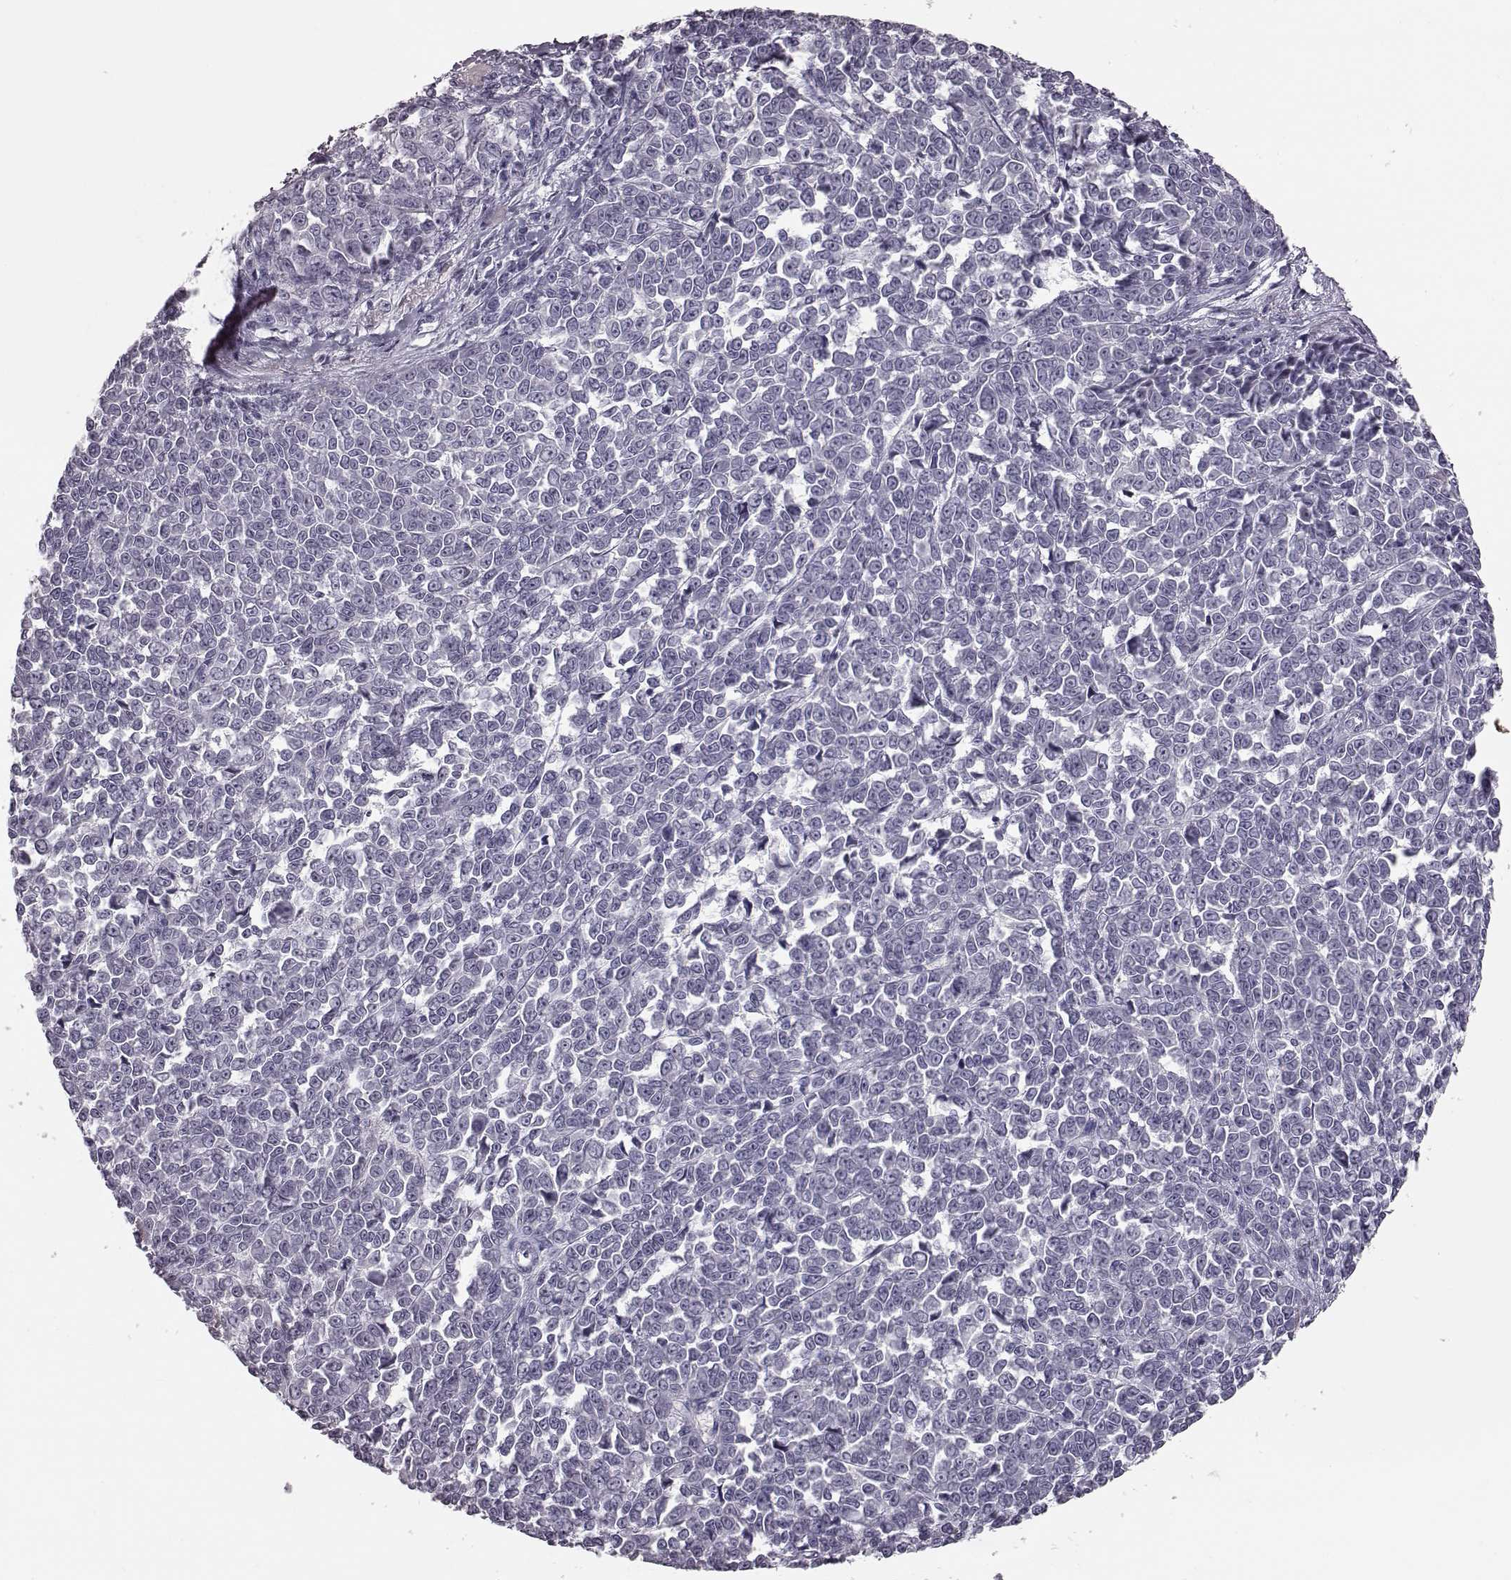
{"staining": {"intensity": "negative", "quantity": "none", "location": "none"}, "tissue": "melanoma", "cell_type": "Tumor cells", "image_type": "cancer", "snomed": [{"axis": "morphology", "description": "Malignant melanoma, NOS"}, {"axis": "topography", "description": "Skin"}], "caption": "High power microscopy histopathology image of an immunohistochemistry (IHC) image of malignant melanoma, revealing no significant expression in tumor cells.", "gene": "ZNF433", "patient": {"sex": "female", "age": 95}}